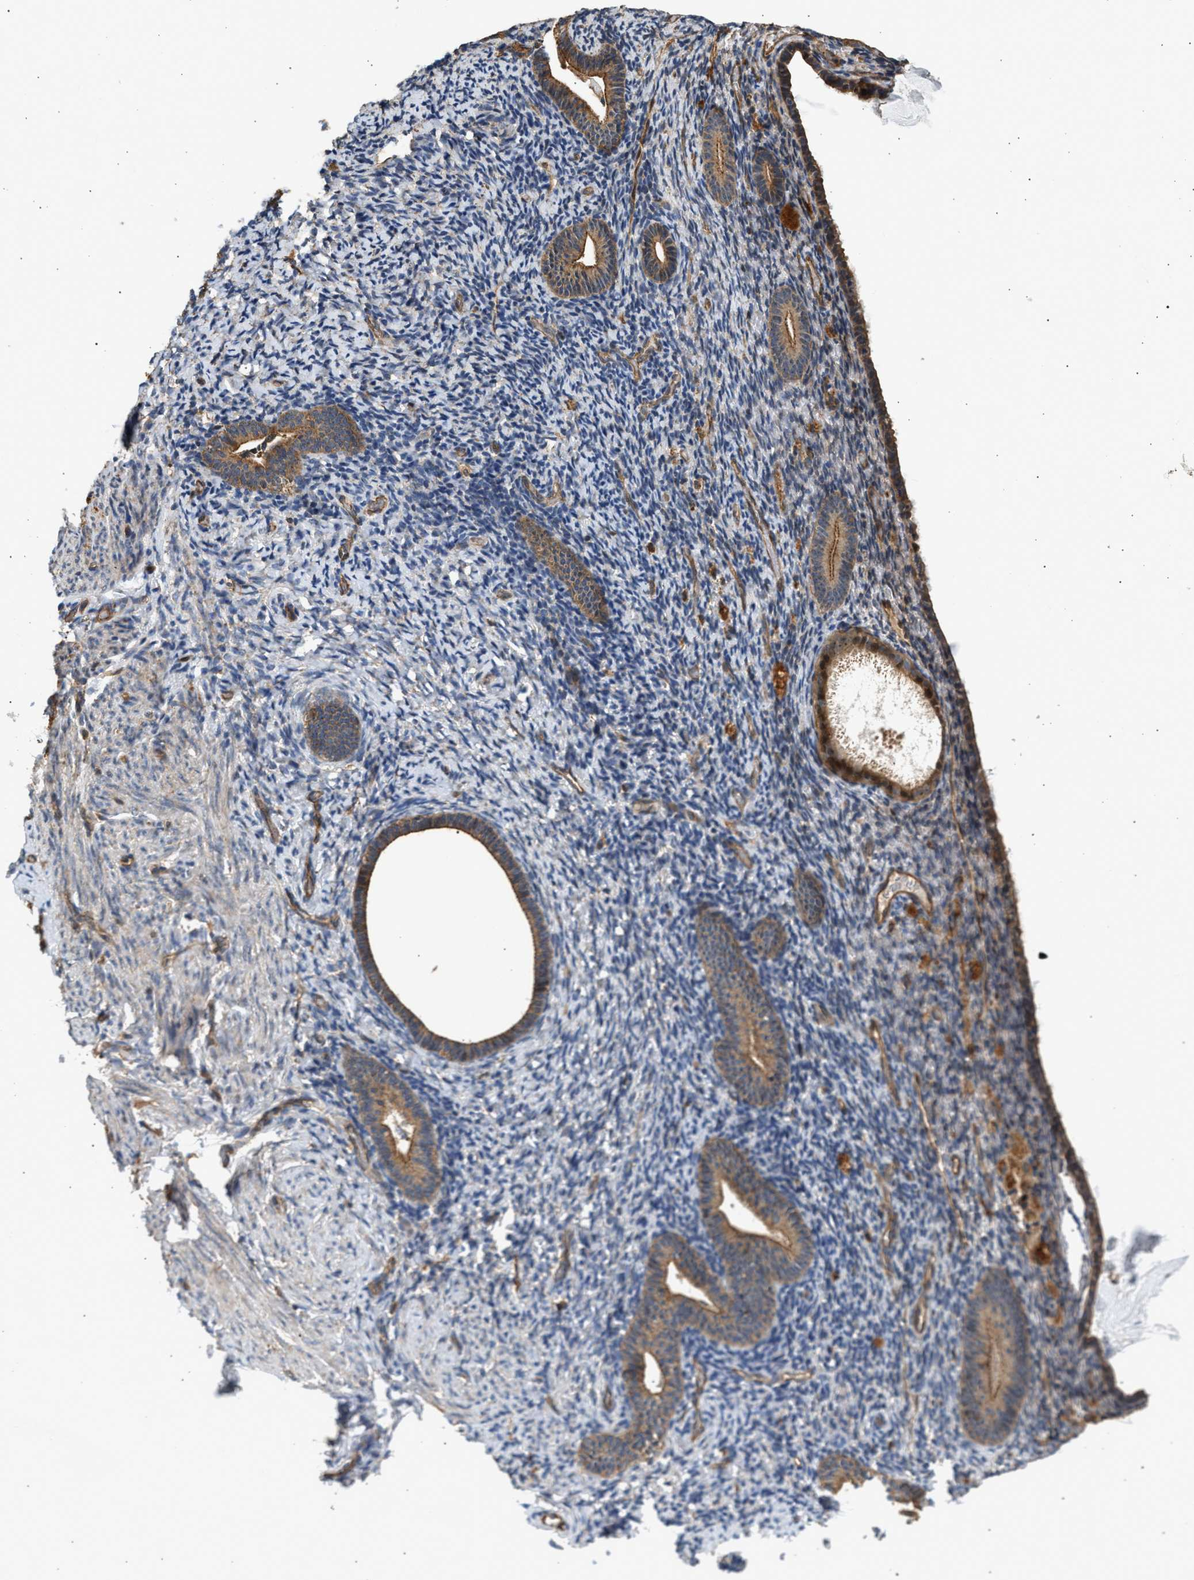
{"staining": {"intensity": "moderate", "quantity": "<25%", "location": "cytoplasmic/membranous"}, "tissue": "endometrium", "cell_type": "Cells in endometrial stroma", "image_type": "normal", "snomed": [{"axis": "morphology", "description": "Normal tissue, NOS"}, {"axis": "topography", "description": "Endometrium"}], "caption": "IHC of benign human endometrium shows low levels of moderate cytoplasmic/membranous positivity in approximately <25% of cells in endometrial stroma.", "gene": "DUSP14", "patient": {"sex": "female", "age": 51}}